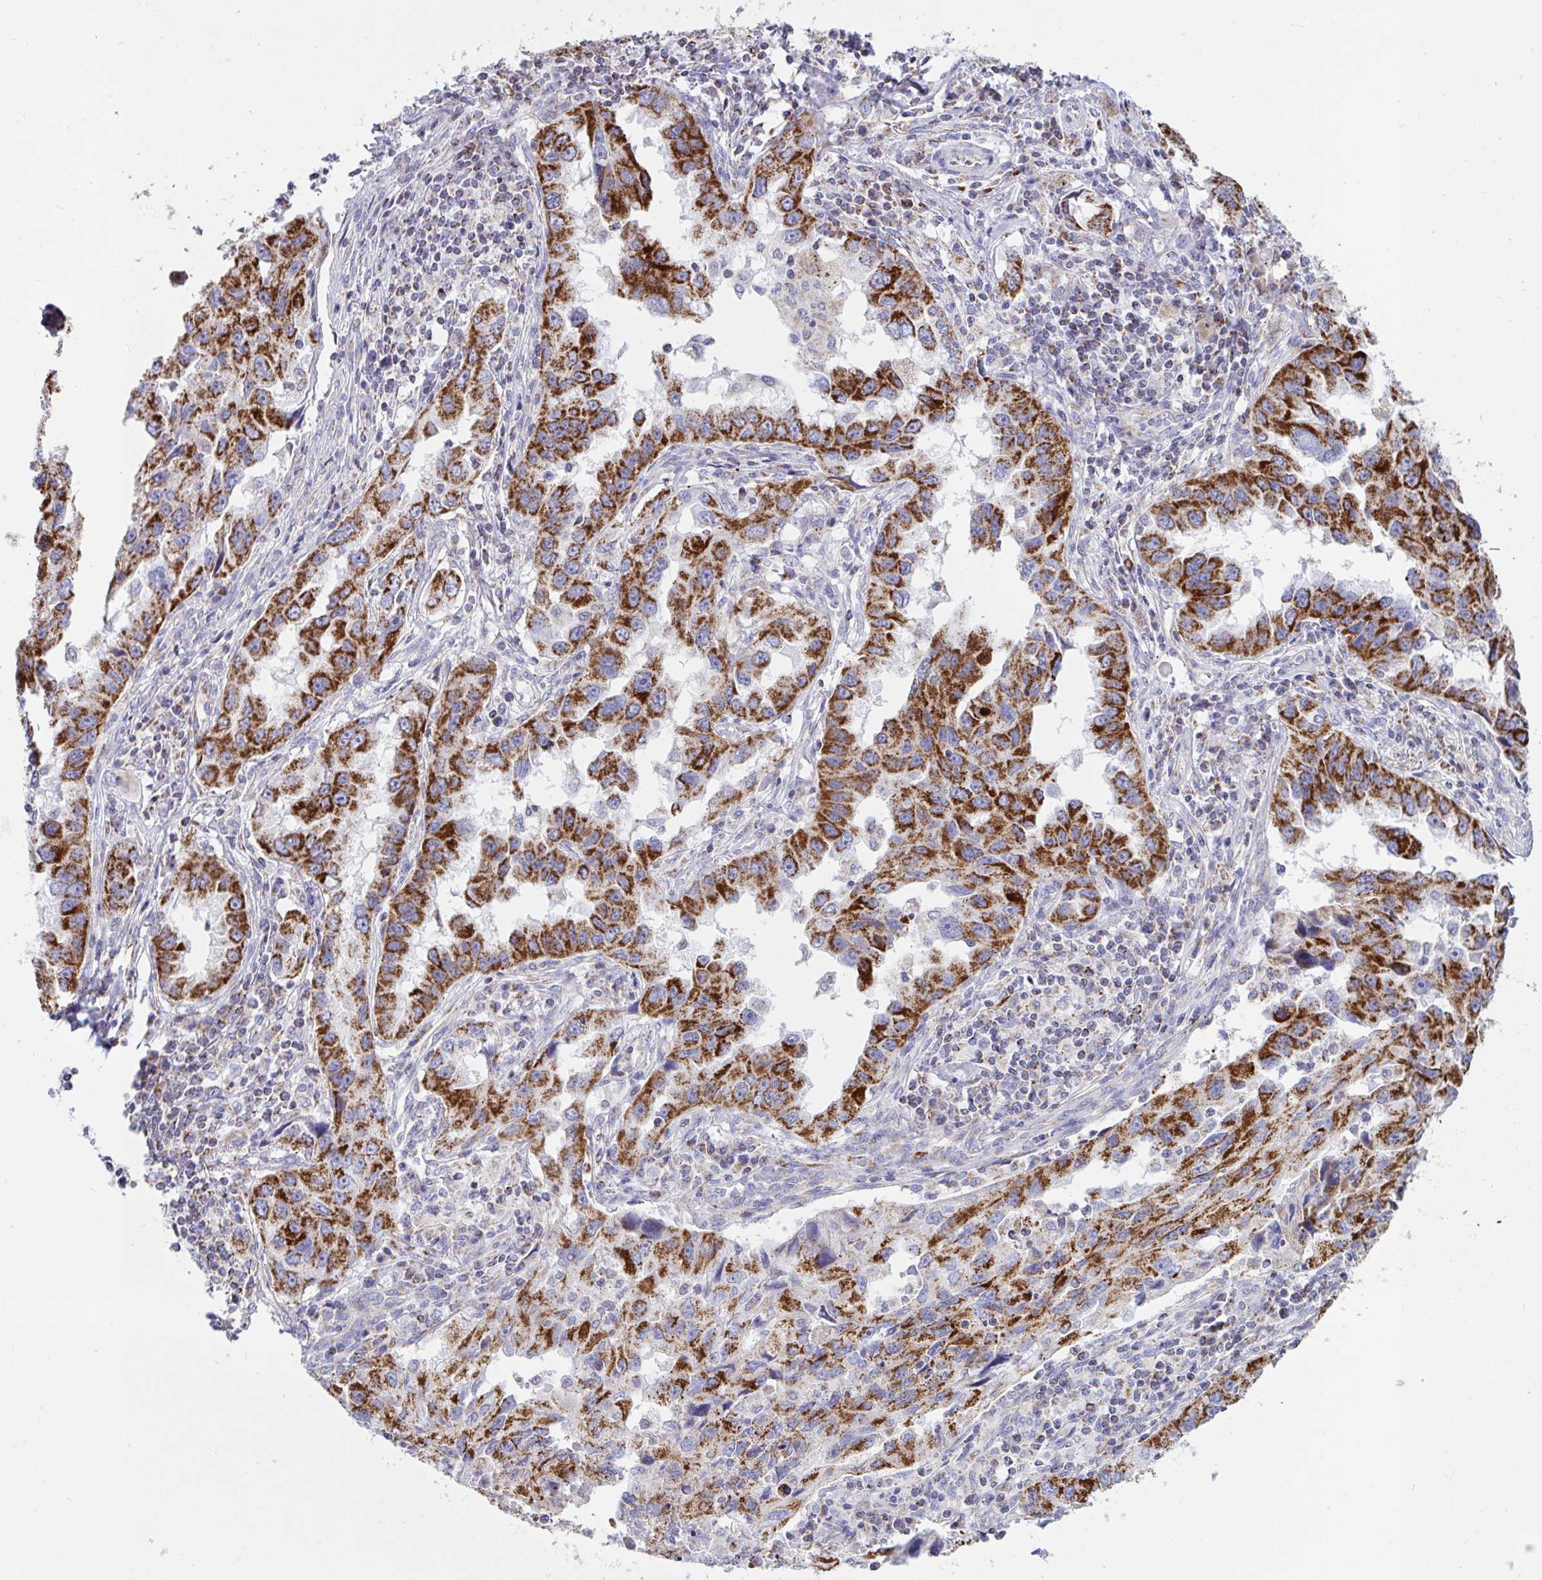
{"staining": {"intensity": "strong", "quantity": ">75%", "location": "cytoplasmic/membranous"}, "tissue": "lung cancer", "cell_type": "Tumor cells", "image_type": "cancer", "snomed": [{"axis": "morphology", "description": "Adenocarcinoma, NOS"}, {"axis": "topography", "description": "Lung"}], "caption": "Strong cytoplasmic/membranous staining is identified in about >75% of tumor cells in lung cancer.", "gene": "HSPE1", "patient": {"sex": "female", "age": 73}}